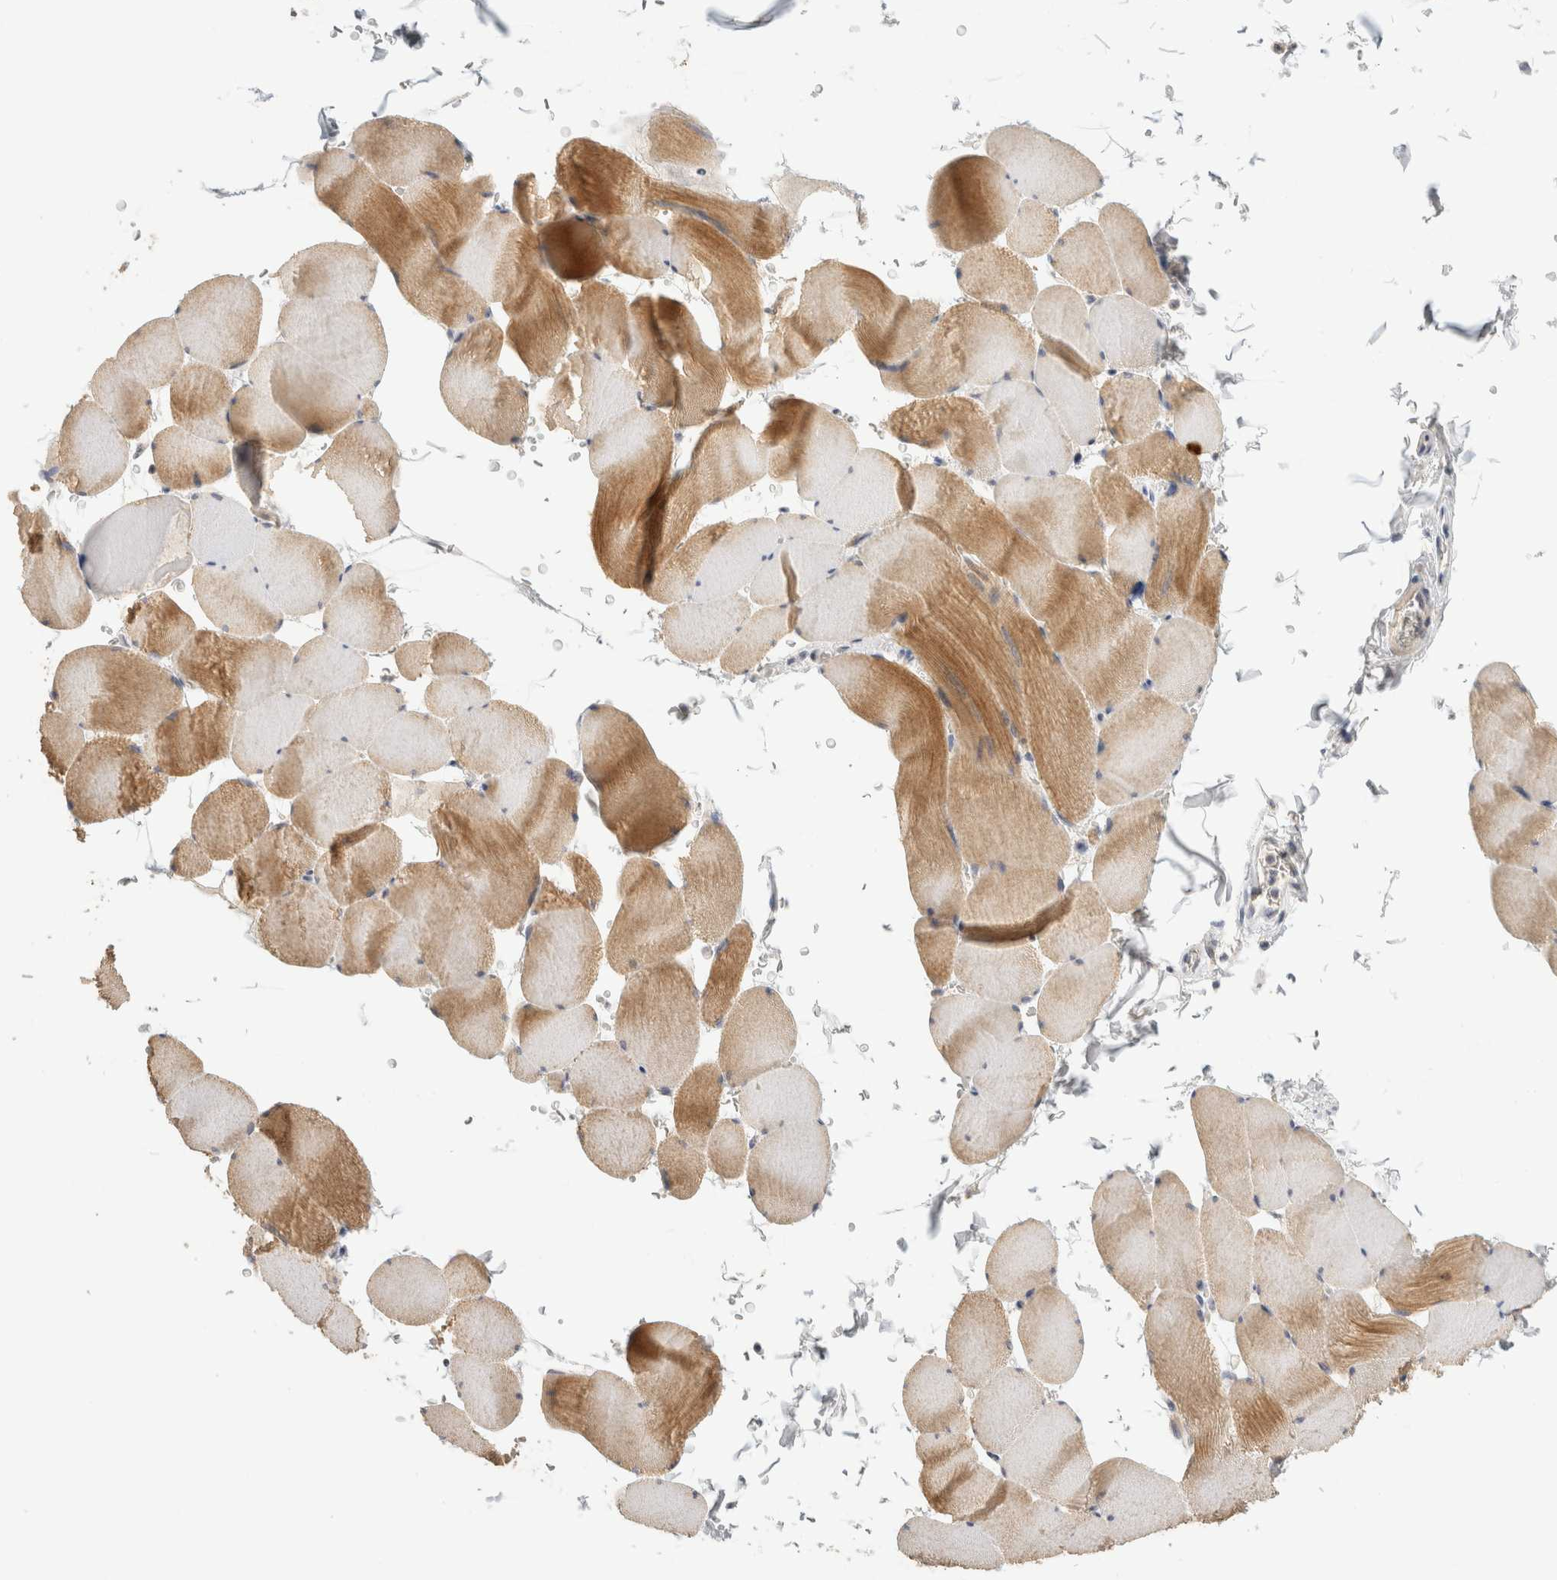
{"staining": {"intensity": "moderate", "quantity": ">75%", "location": "cytoplasmic/membranous"}, "tissue": "skeletal muscle", "cell_type": "Myocytes", "image_type": "normal", "snomed": [{"axis": "morphology", "description": "Normal tissue, NOS"}, {"axis": "topography", "description": "Skeletal muscle"}], "caption": "This image shows immunohistochemistry staining of benign skeletal muscle, with medium moderate cytoplasmic/membranous expression in approximately >75% of myocytes.", "gene": "CHRM4", "patient": {"sex": "male", "age": 62}}